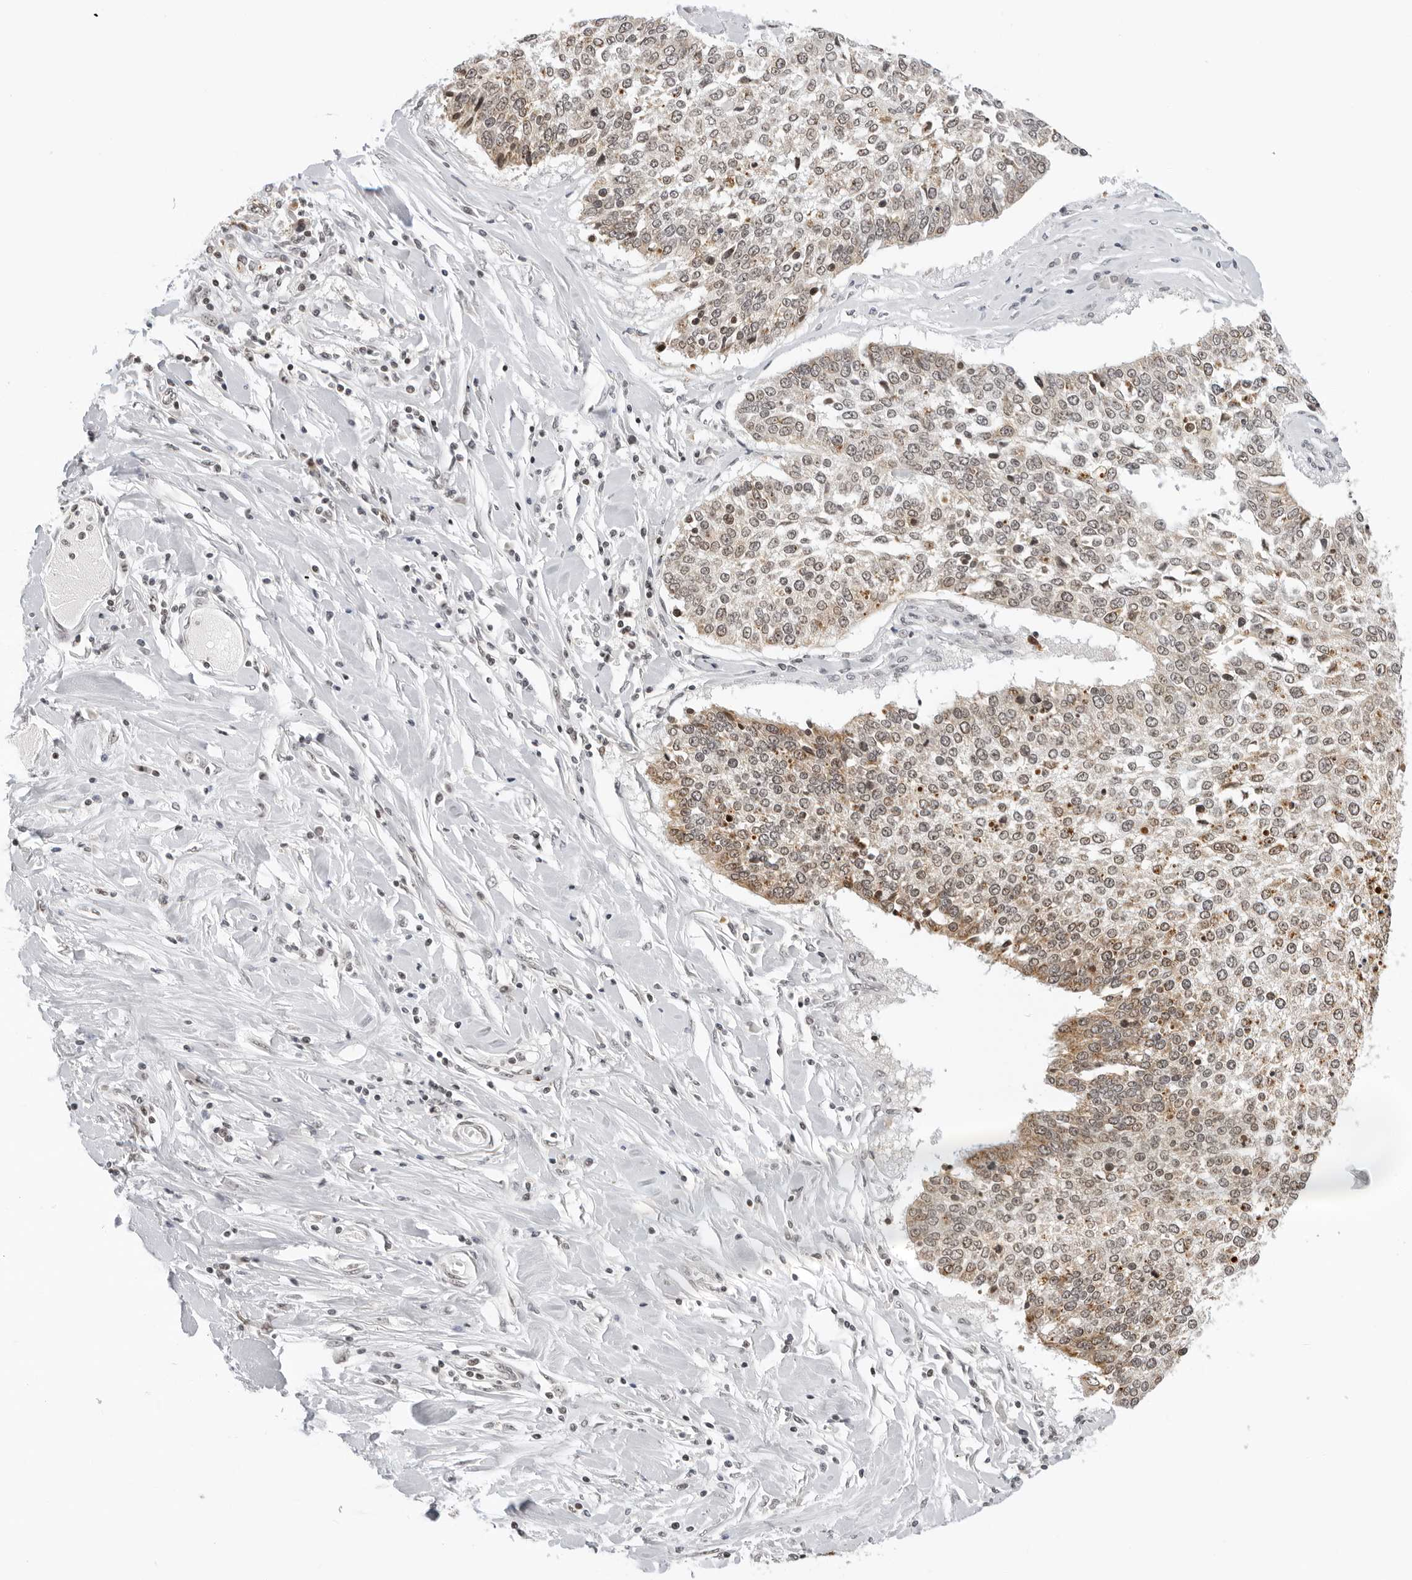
{"staining": {"intensity": "moderate", "quantity": ">75%", "location": "cytoplasmic/membranous,nuclear"}, "tissue": "lung cancer", "cell_type": "Tumor cells", "image_type": "cancer", "snomed": [{"axis": "morphology", "description": "Normal tissue, NOS"}, {"axis": "morphology", "description": "Squamous cell carcinoma, NOS"}, {"axis": "topography", "description": "Cartilage tissue"}, {"axis": "topography", "description": "Bronchus"}, {"axis": "topography", "description": "Lung"}, {"axis": "topography", "description": "Peripheral nerve tissue"}], "caption": "IHC staining of squamous cell carcinoma (lung), which displays medium levels of moderate cytoplasmic/membranous and nuclear staining in about >75% of tumor cells indicating moderate cytoplasmic/membranous and nuclear protein positivity. The staining was performed using DAB (brown) for protein detection and nuclei were counterstained in hematoxylin (blue).", "gene": "MSH6", "patient": {"sex": "female", "age": 49}}